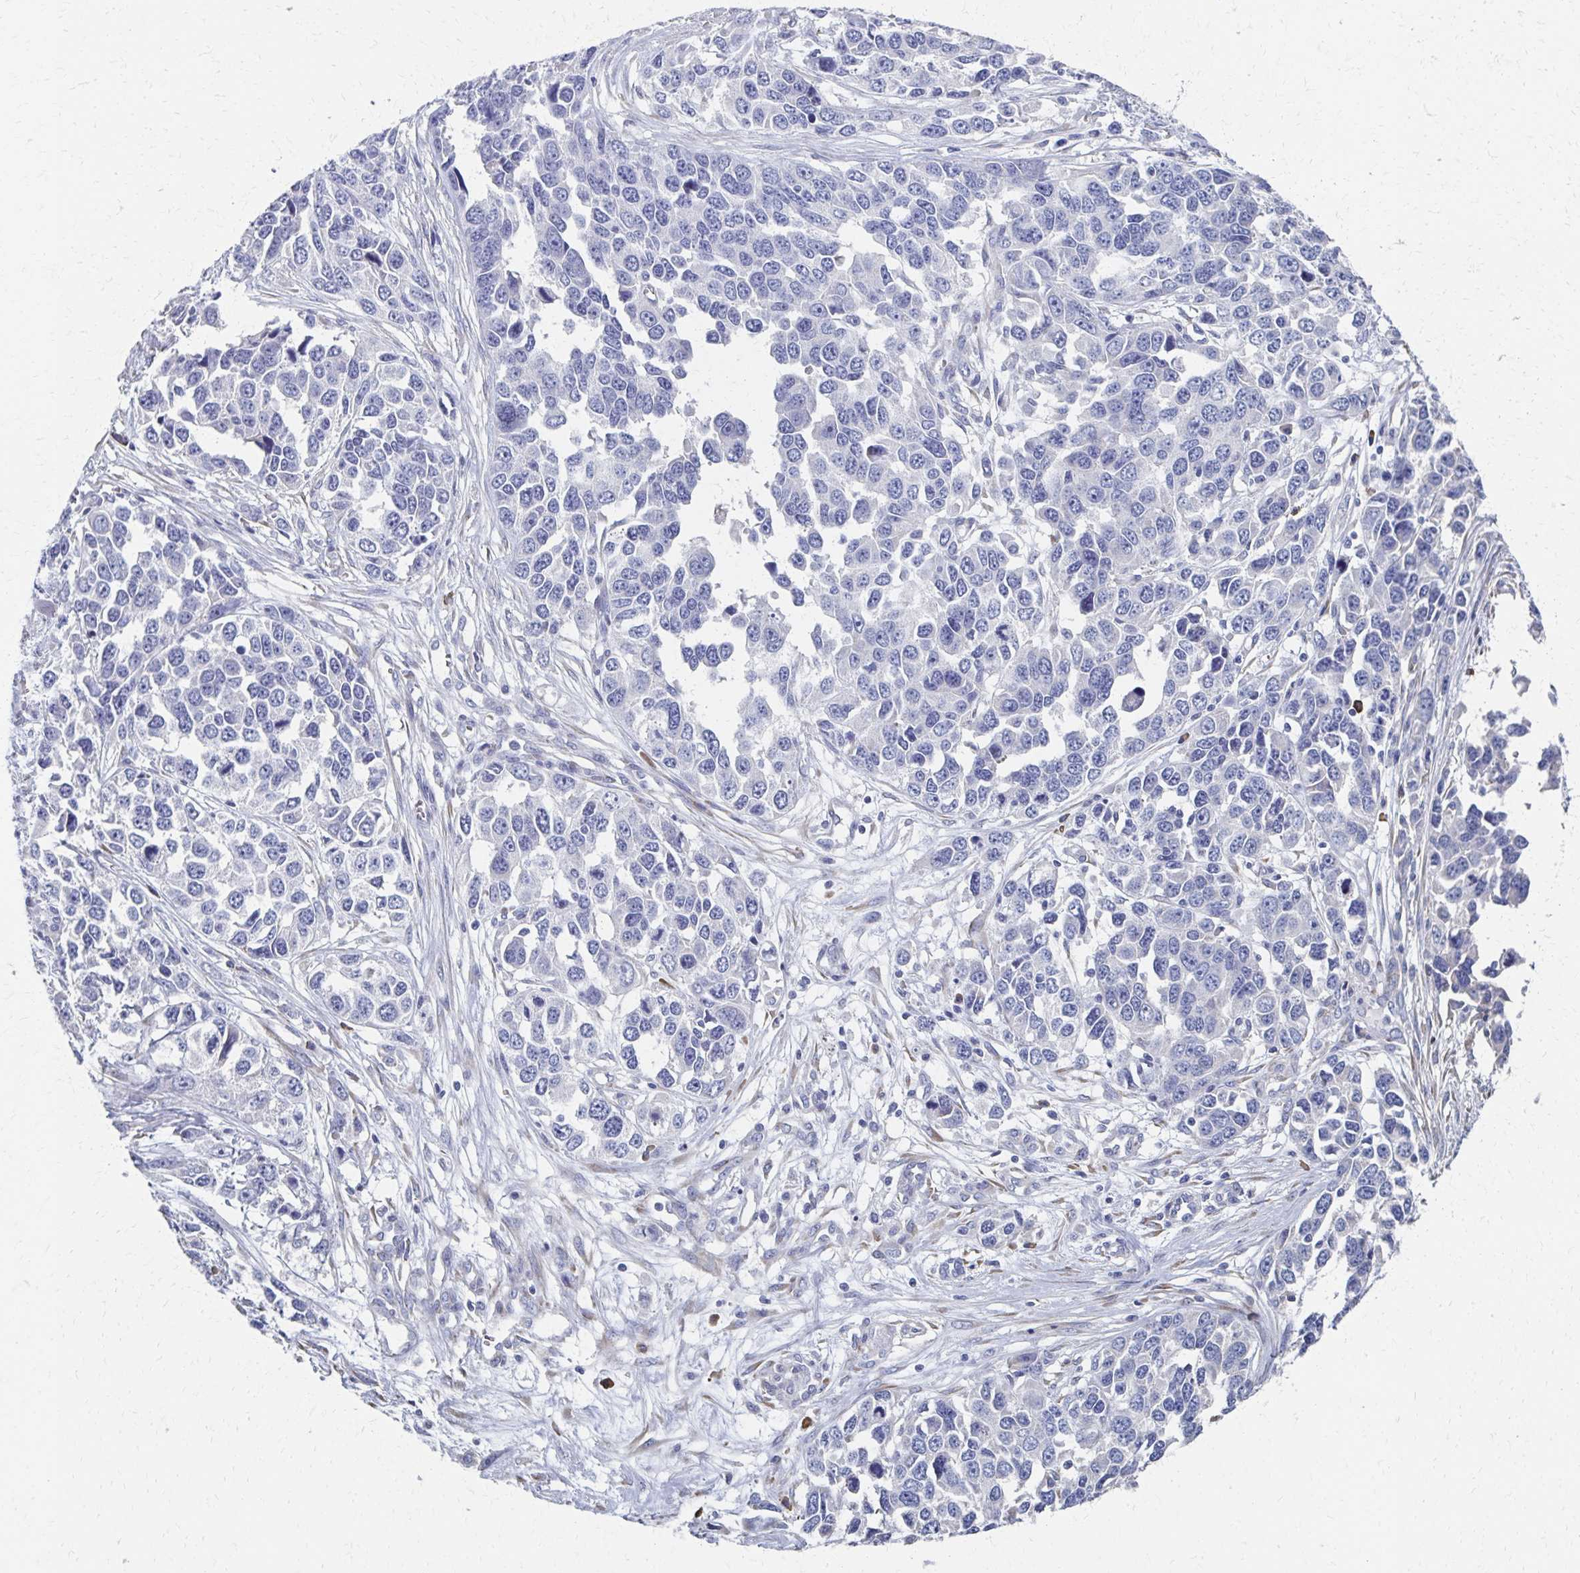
{"staining": {"intensity": "negative", "quantity": "none", "location": "none"}, "tissue": "ovarian cancer", "cell_type": "Tumor cells", "image_type": "cancer", "snomed": [{"axis": "morphology", "description": "Cystadenocarcinoma, serous, NOS"}, {"axis": "topography", "description": "Ovary"}], "caption": "The IHC photomicrograph has no significant expression in tumor cells of ovarian cancer tissue.", "gene": "ATP1A3", "patient": {"sex": "female", "age": 76}}